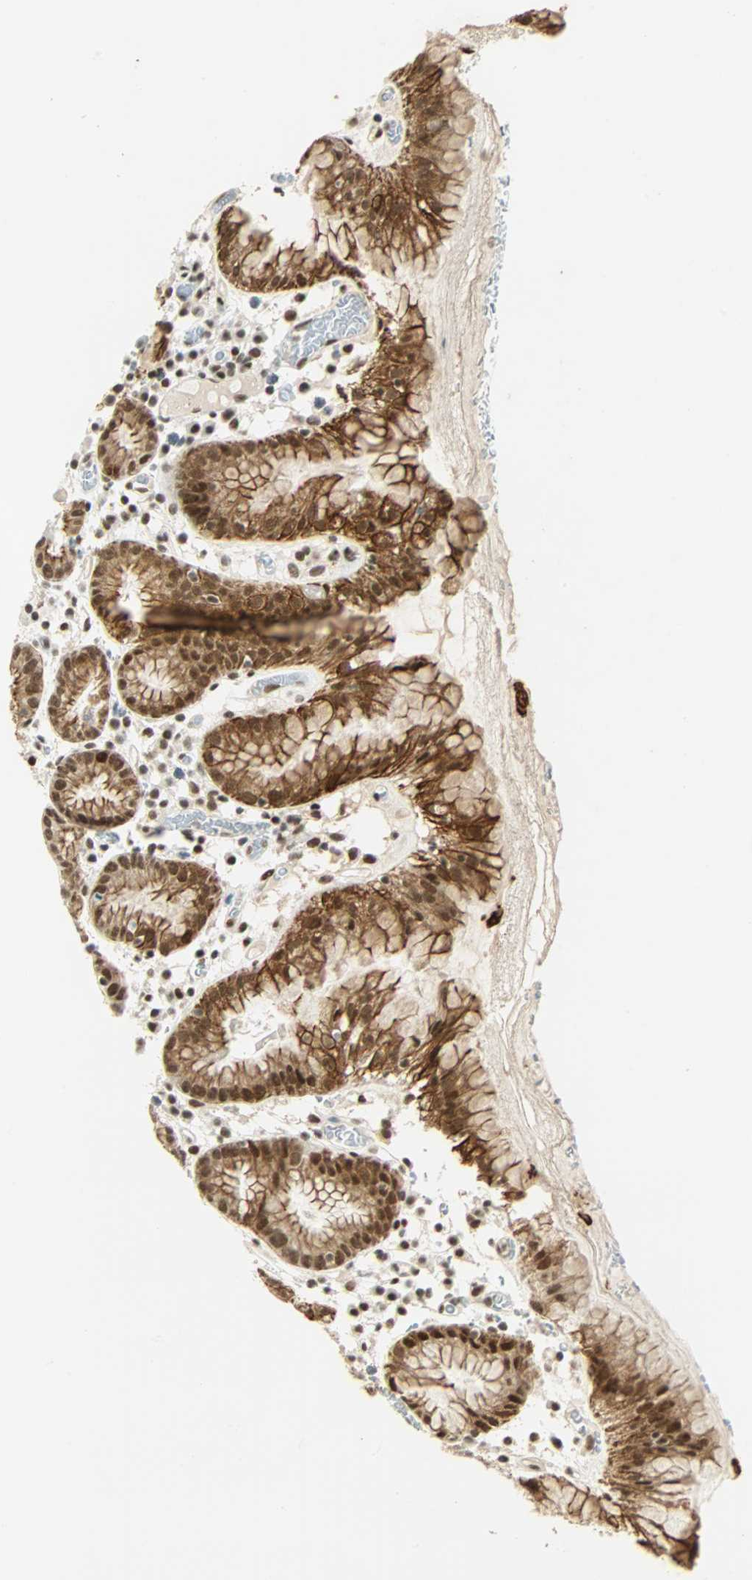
{"staining": {"intensity": "strong", "quantity": ">75%", "location": "cytoplasmic/membranous,nuclear"}, "tissue": "stomach", "cell_type": "Glandular cells", "image_type": "normal", "snomed": [{"axis": "morphology", "description": "Normal tissue, NOS"}, {"axis": "topography", "description": "Stomach"}, {"axis": "topography", "description": "Stomach, lower"}], "caption": "Strong cytoplasmic/membranous,nuclear protein staining is seen in approximately >75% of glandular cells in stomach. (DAB (3,3'-diaminobenzidine) IHC, brown staining for protein, blue staining for nuclei).", "gene": "NELFE", "patient": {"sex": "female", "age": 75}}